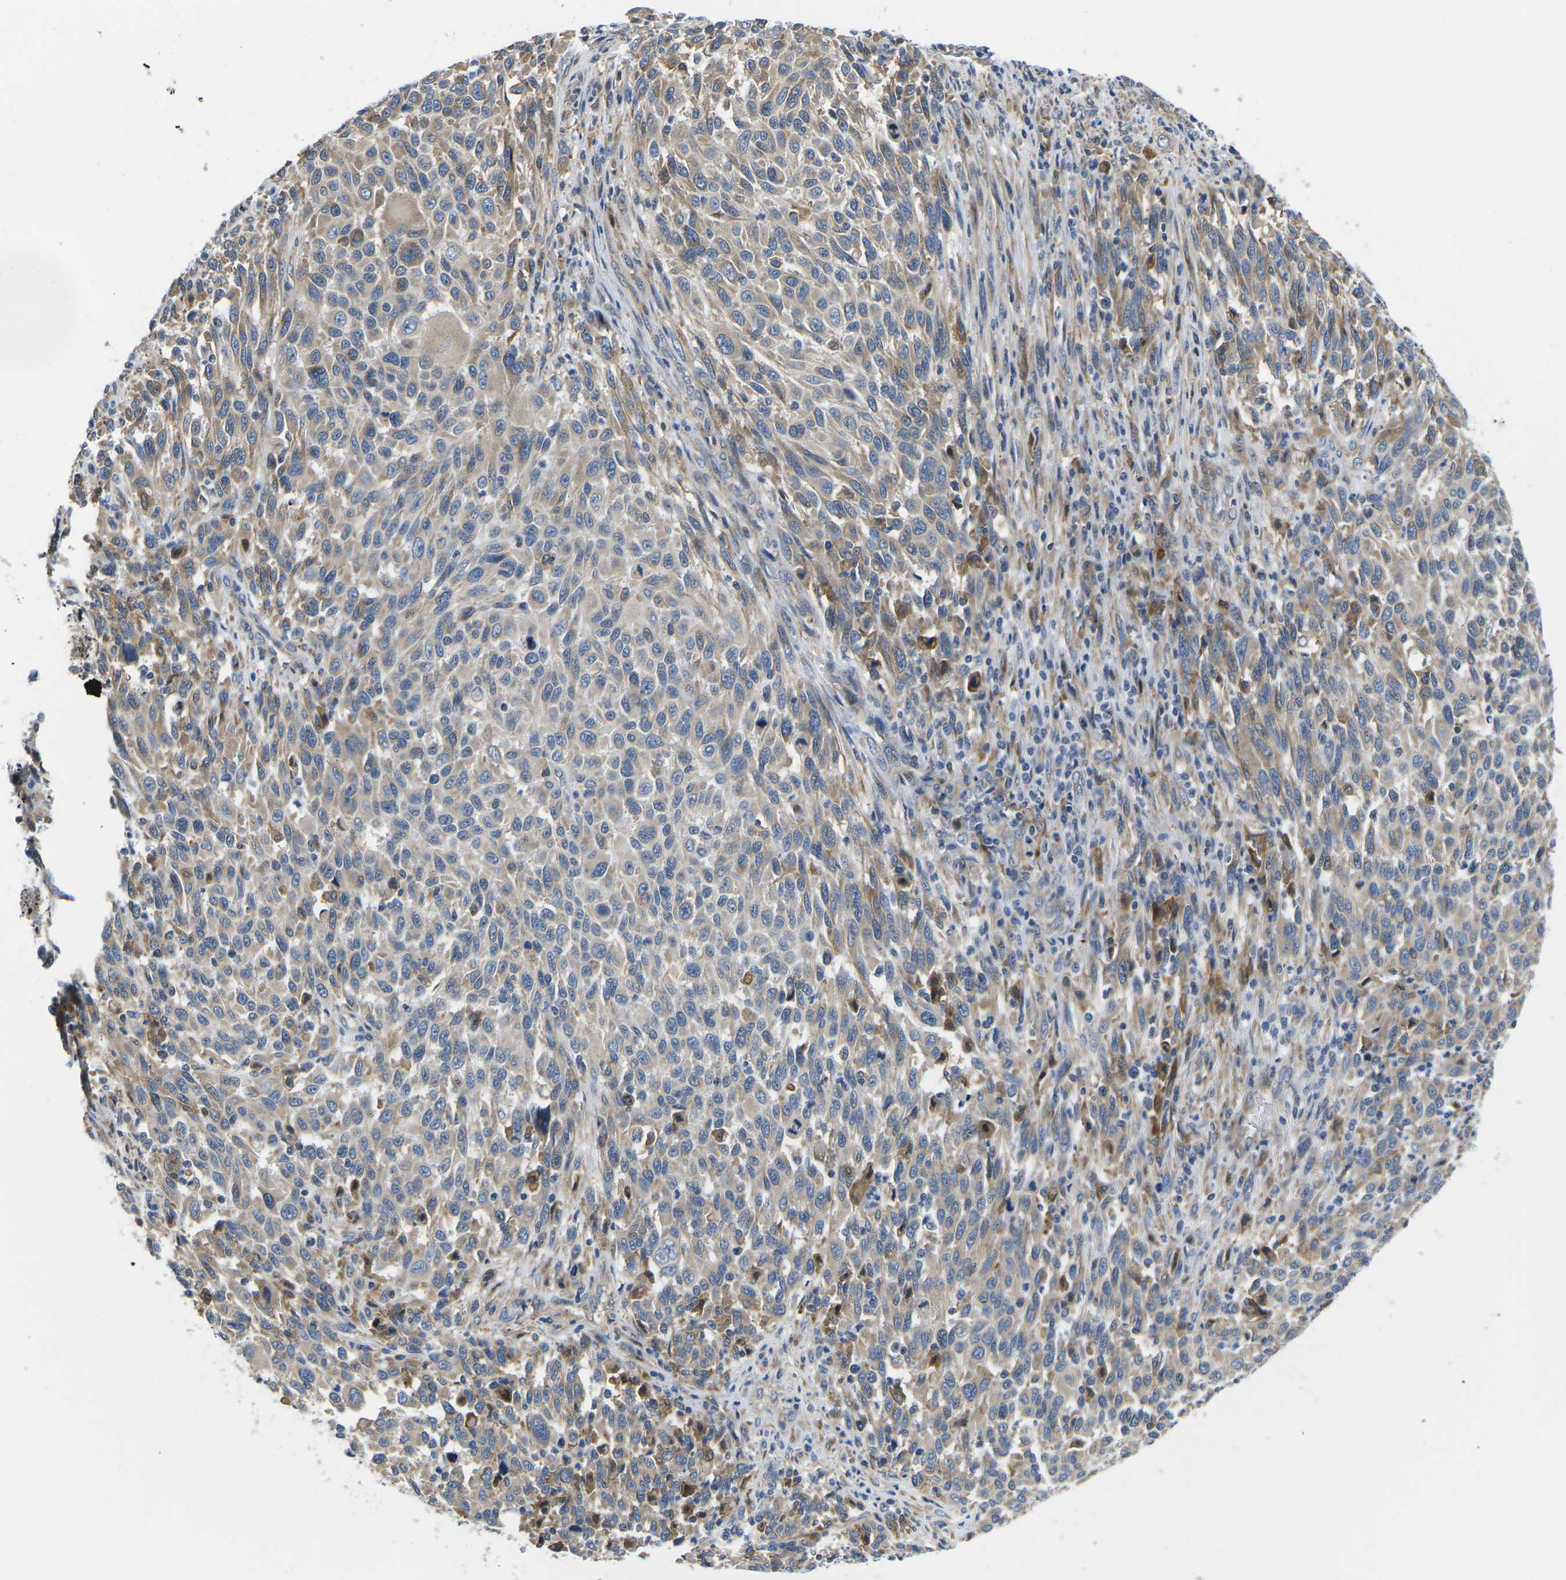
{"staining": {"intensity": "weak", "quantity": ">75%", "location": "cytoplasmic/membranous"}, "tissue": "melanoma", "cell_type": "Tumor cells", "image_type": "cancer", "snomed": [{"axis": "morphology", "description": "Malignant melanoma, Metastatic site"}, {"axis": "topography", "description": "Lymph node"}], "caption": "IHC of human malignant melanoma (metastatic site) demonstrates low levels of weak cytoplasmic/membranous expression in approximately >75% of tumor cells.", "gene": "TMEFF2", "patient": {"sex": "male", "age": 61}}